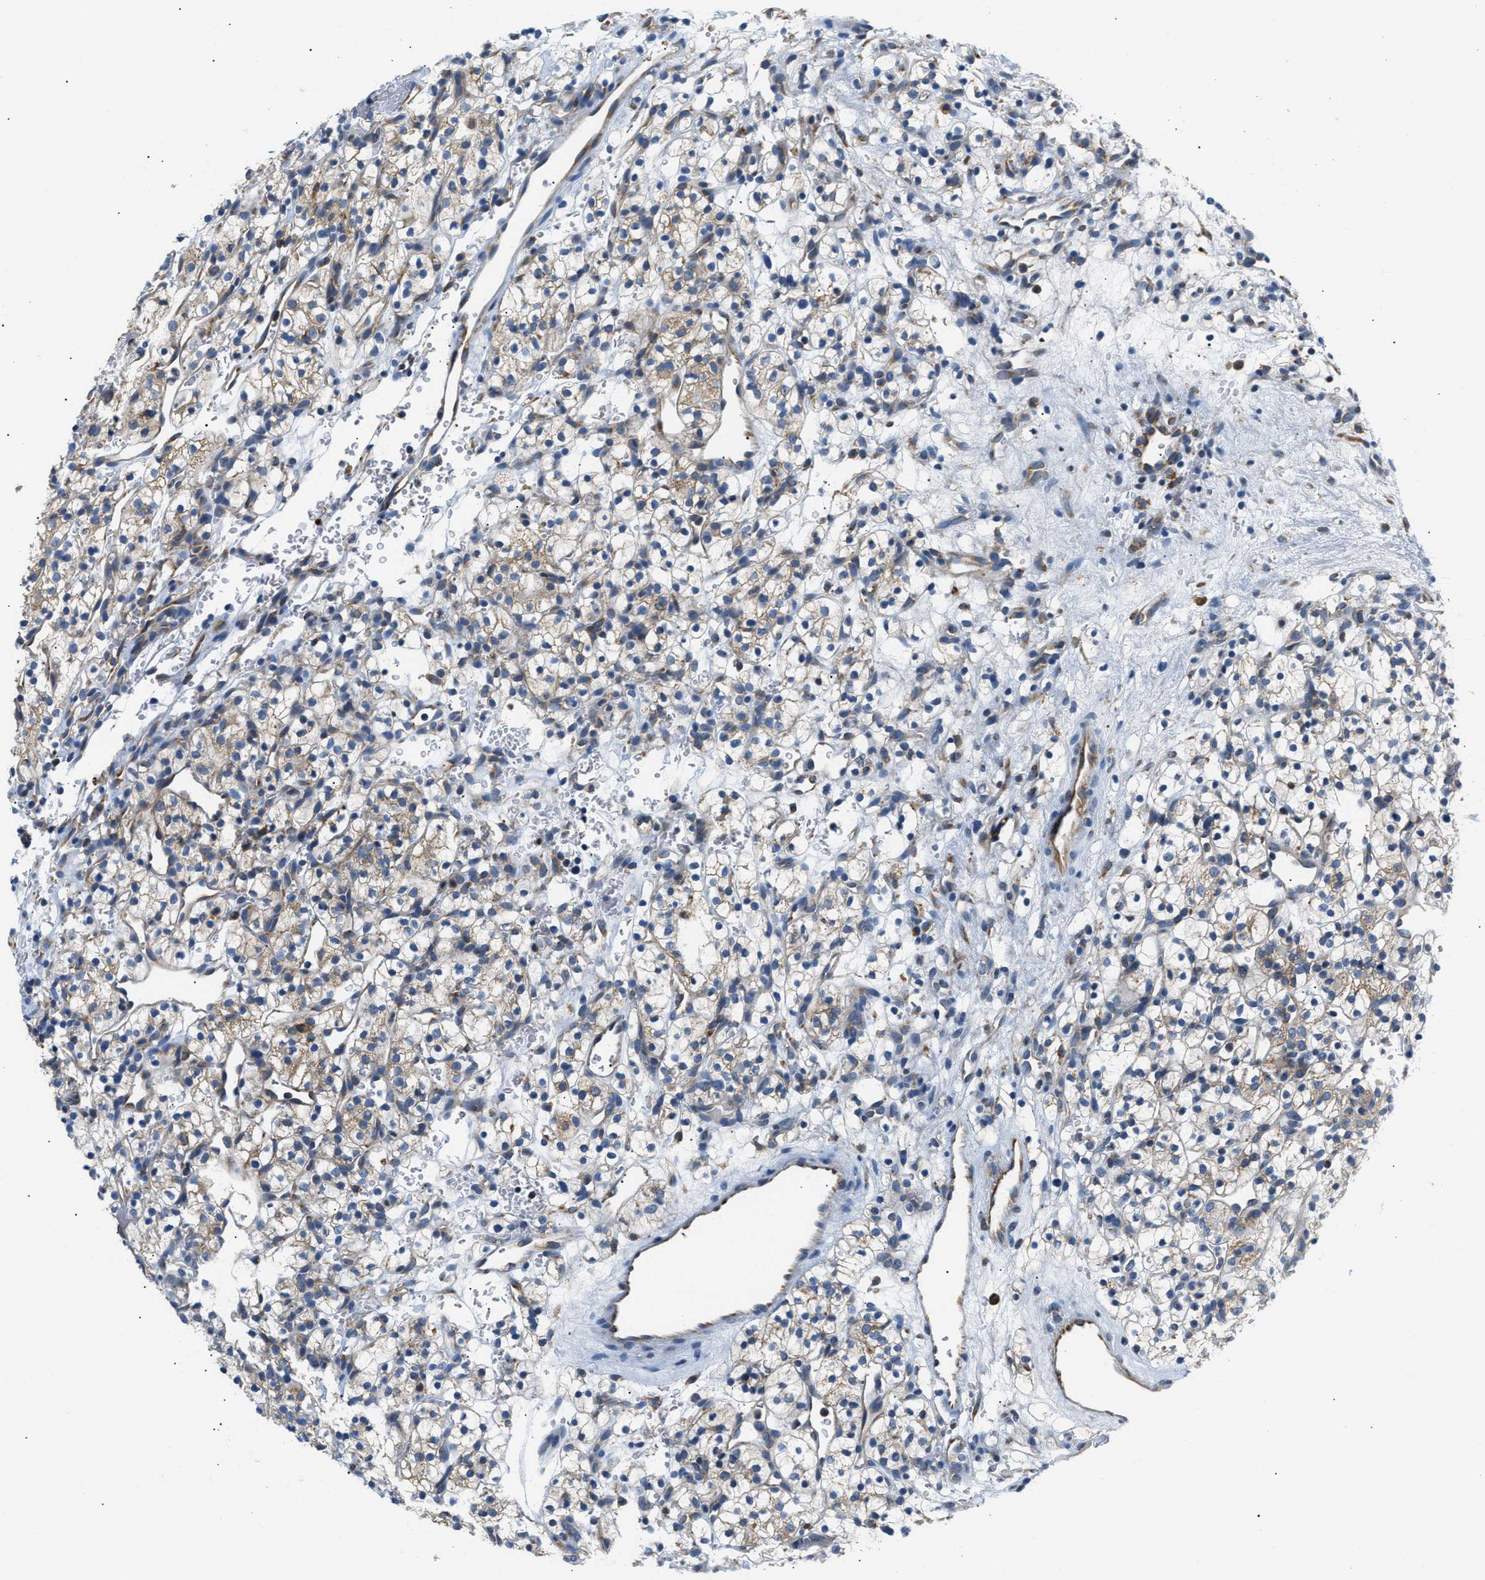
{"staining": {"intensity": "weak", "quantity": "<25%", "location": "cytoplasmic/membranous"}, "tissue": "renal cancer", "cell_type": "Tumor cells", "image_type": "cancer", "snomed": [{"axis": "morphology", "description": "Adenocarcinoma, NOS"}, {"axis": "topography", "description": "Kidney"}], "caption": "Tumor cells are negative for protein expression in human renal cancer.", "gene": "HDHD3", "patient": {"sex": "female", "age": 57}}